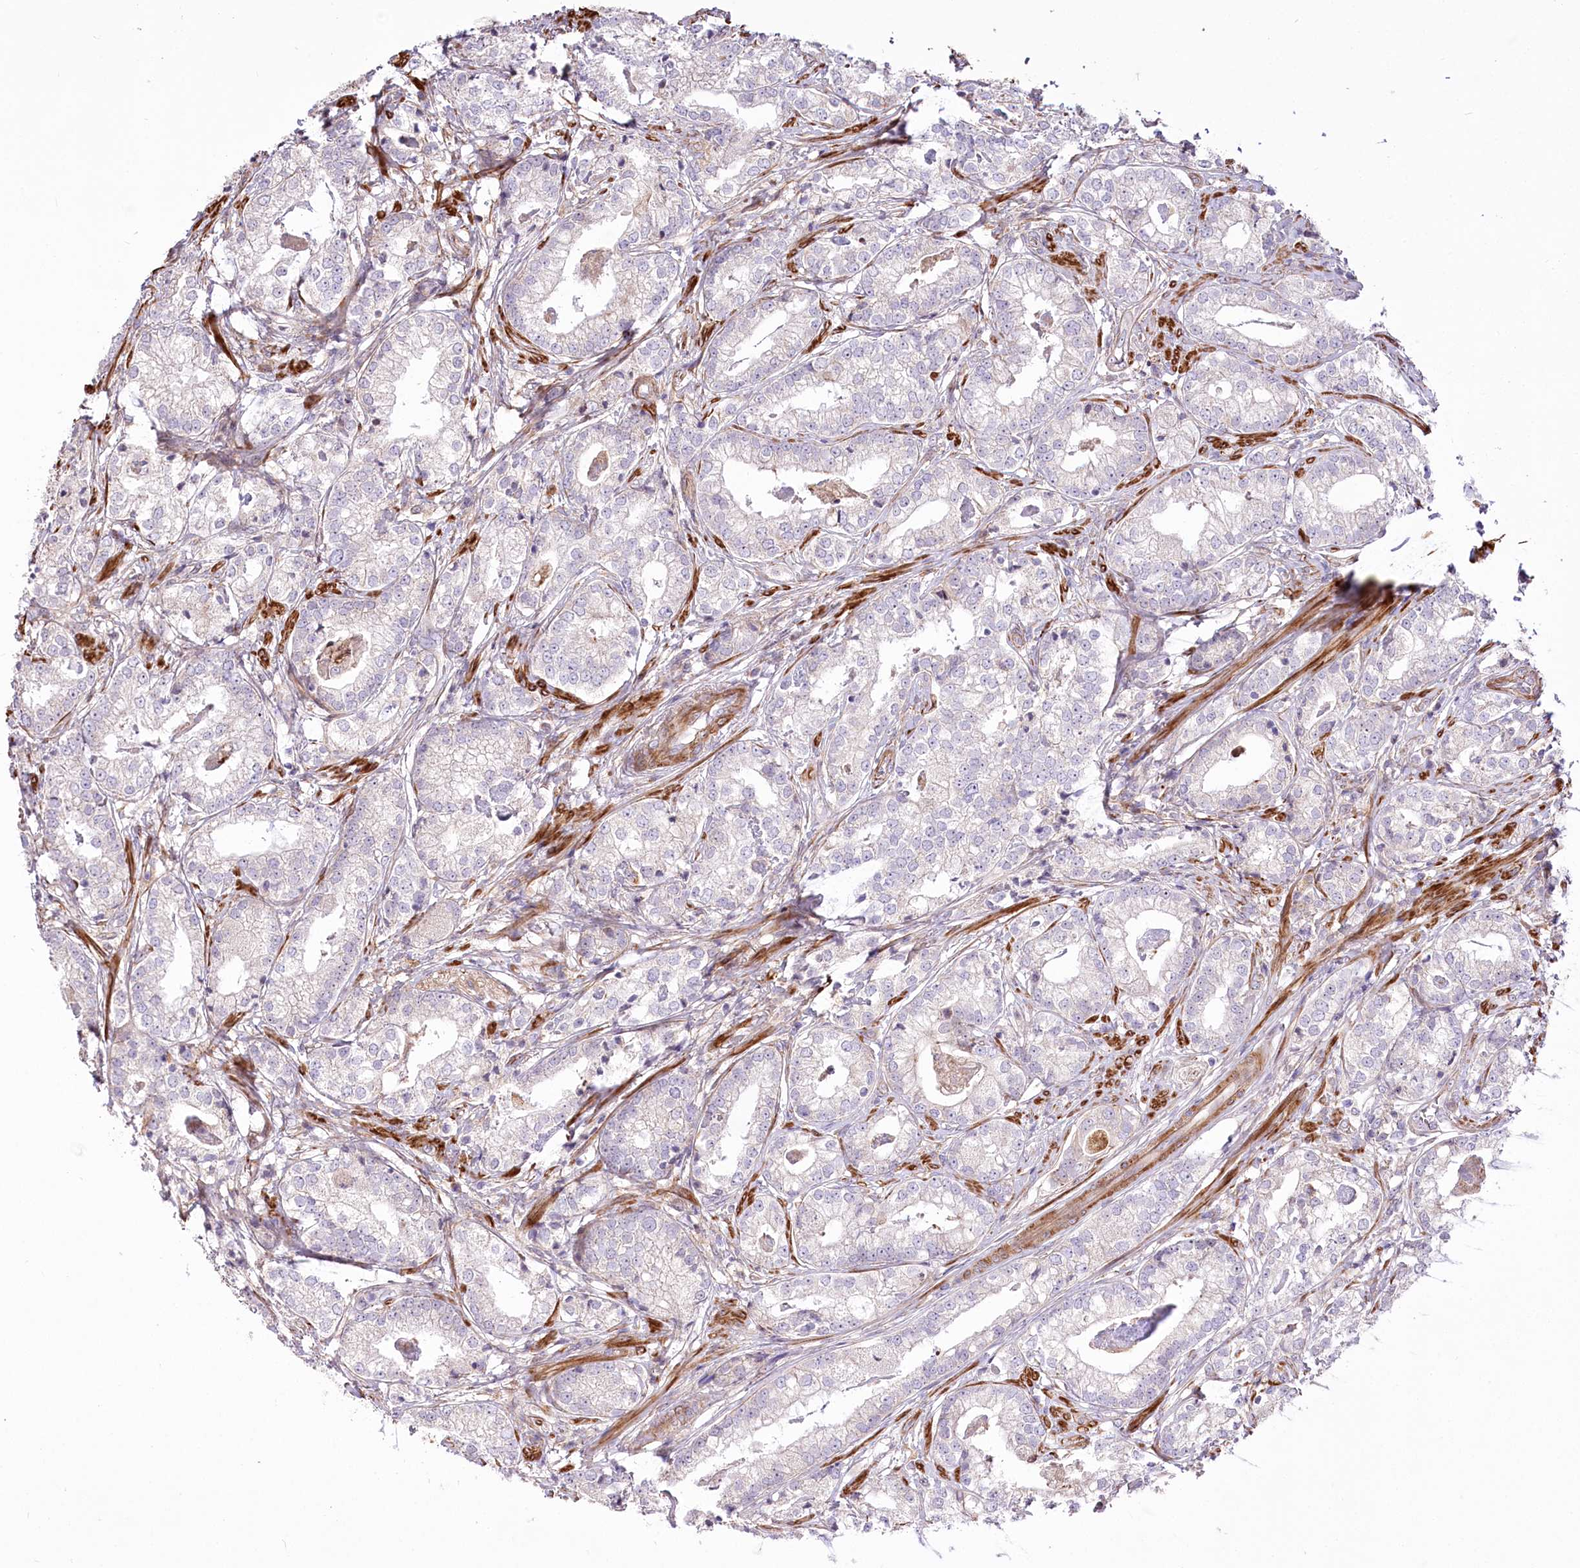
{"staining": {"intensity": "negative", "quantity": "none", "location": "none"}, "tissue": "prostate cancer", "cell_type": "Tumor cells", "image_type": "cancer", "snomed": [{"axis": "morphology", "description": "Adenocarcinoma, High grade"}, {"axis": "topography", "description": "Prostate"}], "caption": "High power microscopy photomicrograph of an IHC histopathology image of prostate cancer, revealing no significant positivity in tumor cells. The staining was performed using DAB to visualize the protein expression in brown, while the nuclei were stained in blue with hematoxylin (Magnification: 20x).", "gene": "RNF24", "patient": {"sex": "male", "age": 69}}